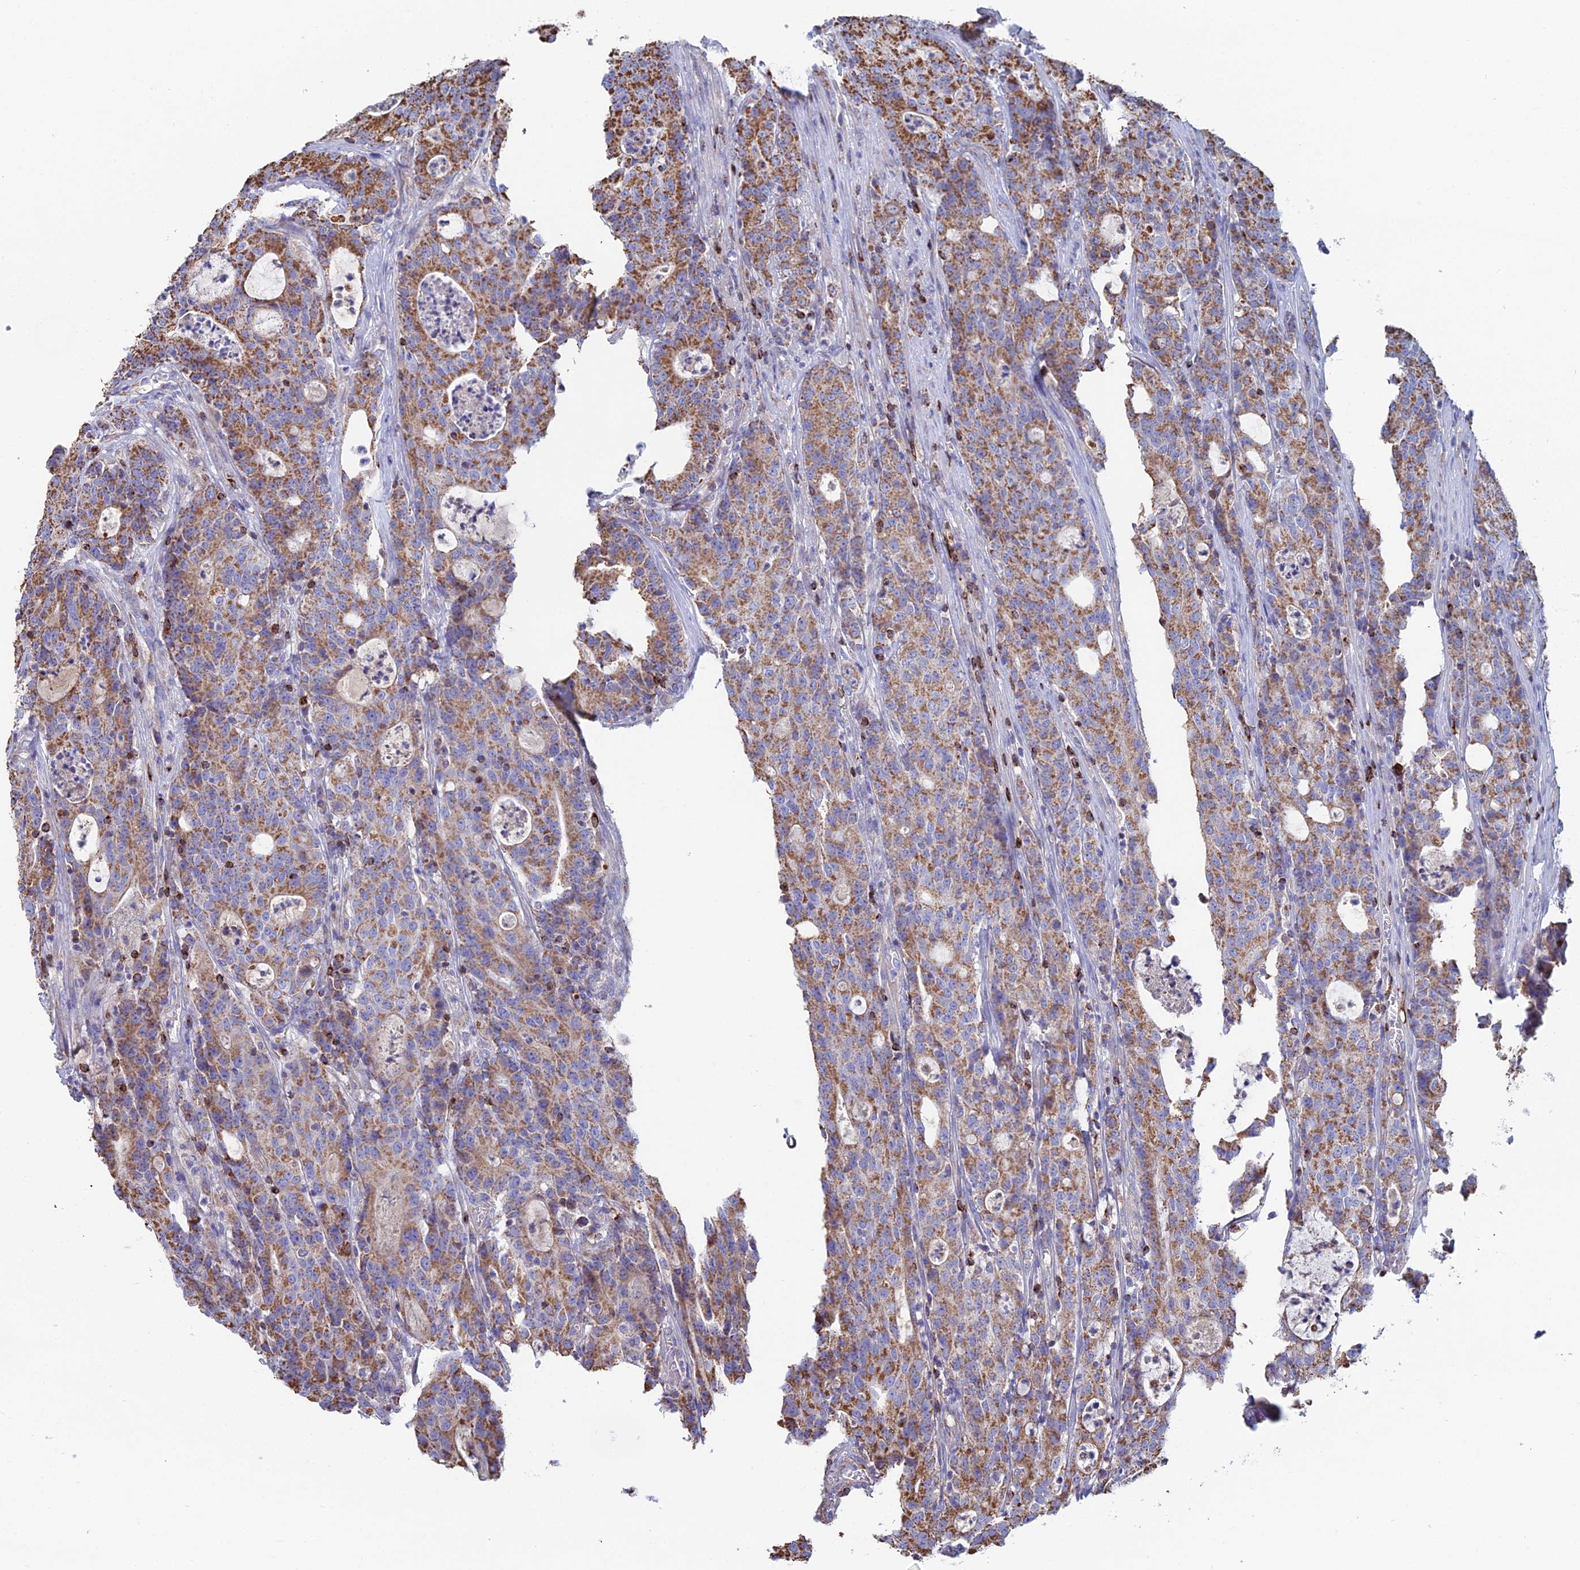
{"staining": {"intensity": "moderate", "quantity": ">75%", "location": "cytoplasmic/membranous"}, "tissue": "colorectal cancer", "cell_type": "Tumor cells", "image_type": "cancer", "snomed": [{"axis": "morphology", "description": "Adenocarcinoma, NOS"}, {"axis": "topography", "description": "Colon"}], "caption": "This is an image of immunohistochemistry staining of colorectal cancer, which shows moderate positivity in the cytoplasmic/membranous of tumor cells.", "gene": "SPOCK2", "patient": {"sex": "male", "age": 83}}